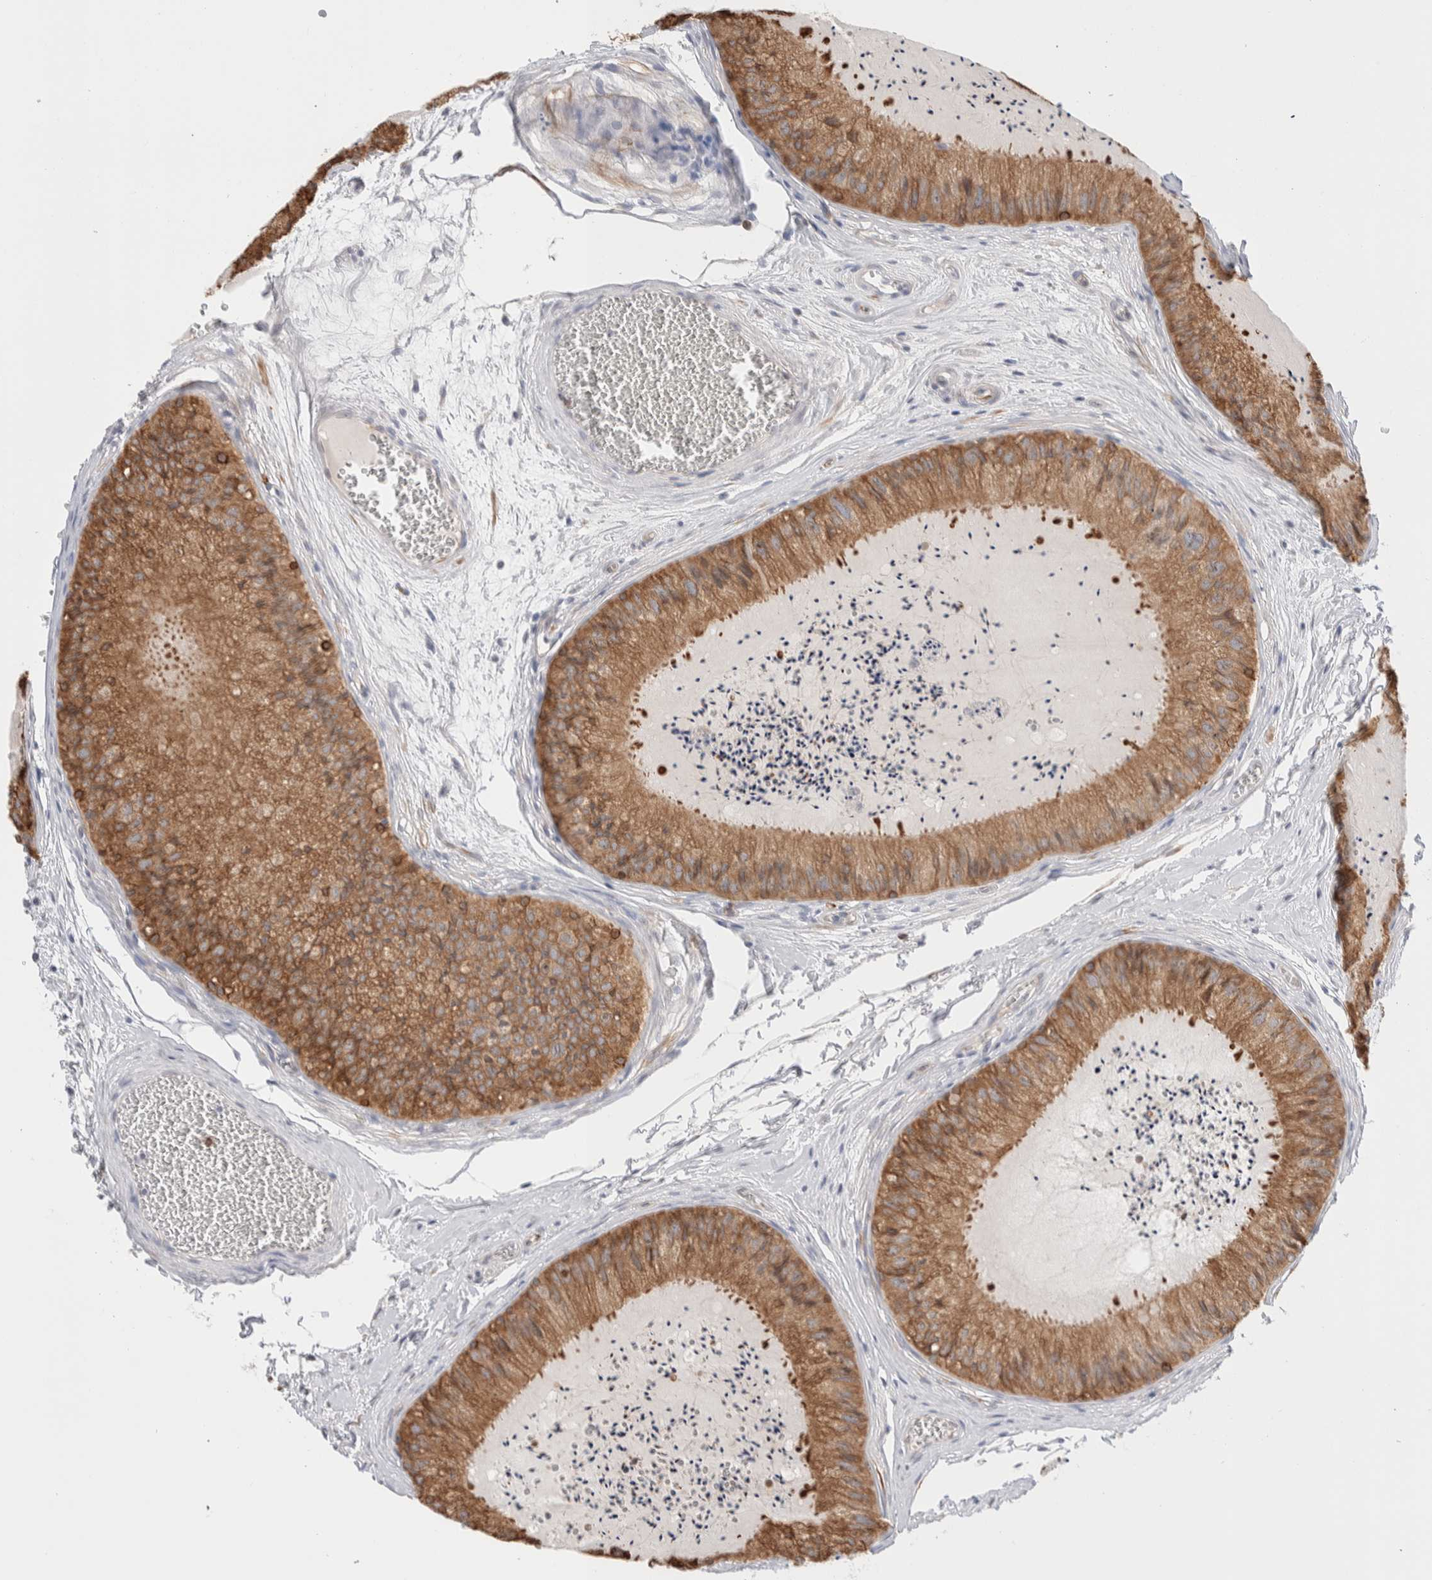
{"staining": {"intensity": "moderate", "quantity": ">75%", "location": "cytoplasmic/membranous"}, "tissue": "epididymis", "cell_type": "Glandular cells", "image_type": "normal", "snomed": [{"axis": "morphology", "description": "Normal tissue, NOS"}, {"axis": "topography", "description": "Epididymis"}], "caption": "This histopathology image exhibits IHC staining of normal epididymis, with medium moderate cytoplasmic/membranous positivity in about >75% of glandular cells.", "gene": "C1orf112", "patient": {"sex": "male", "age": 31}}